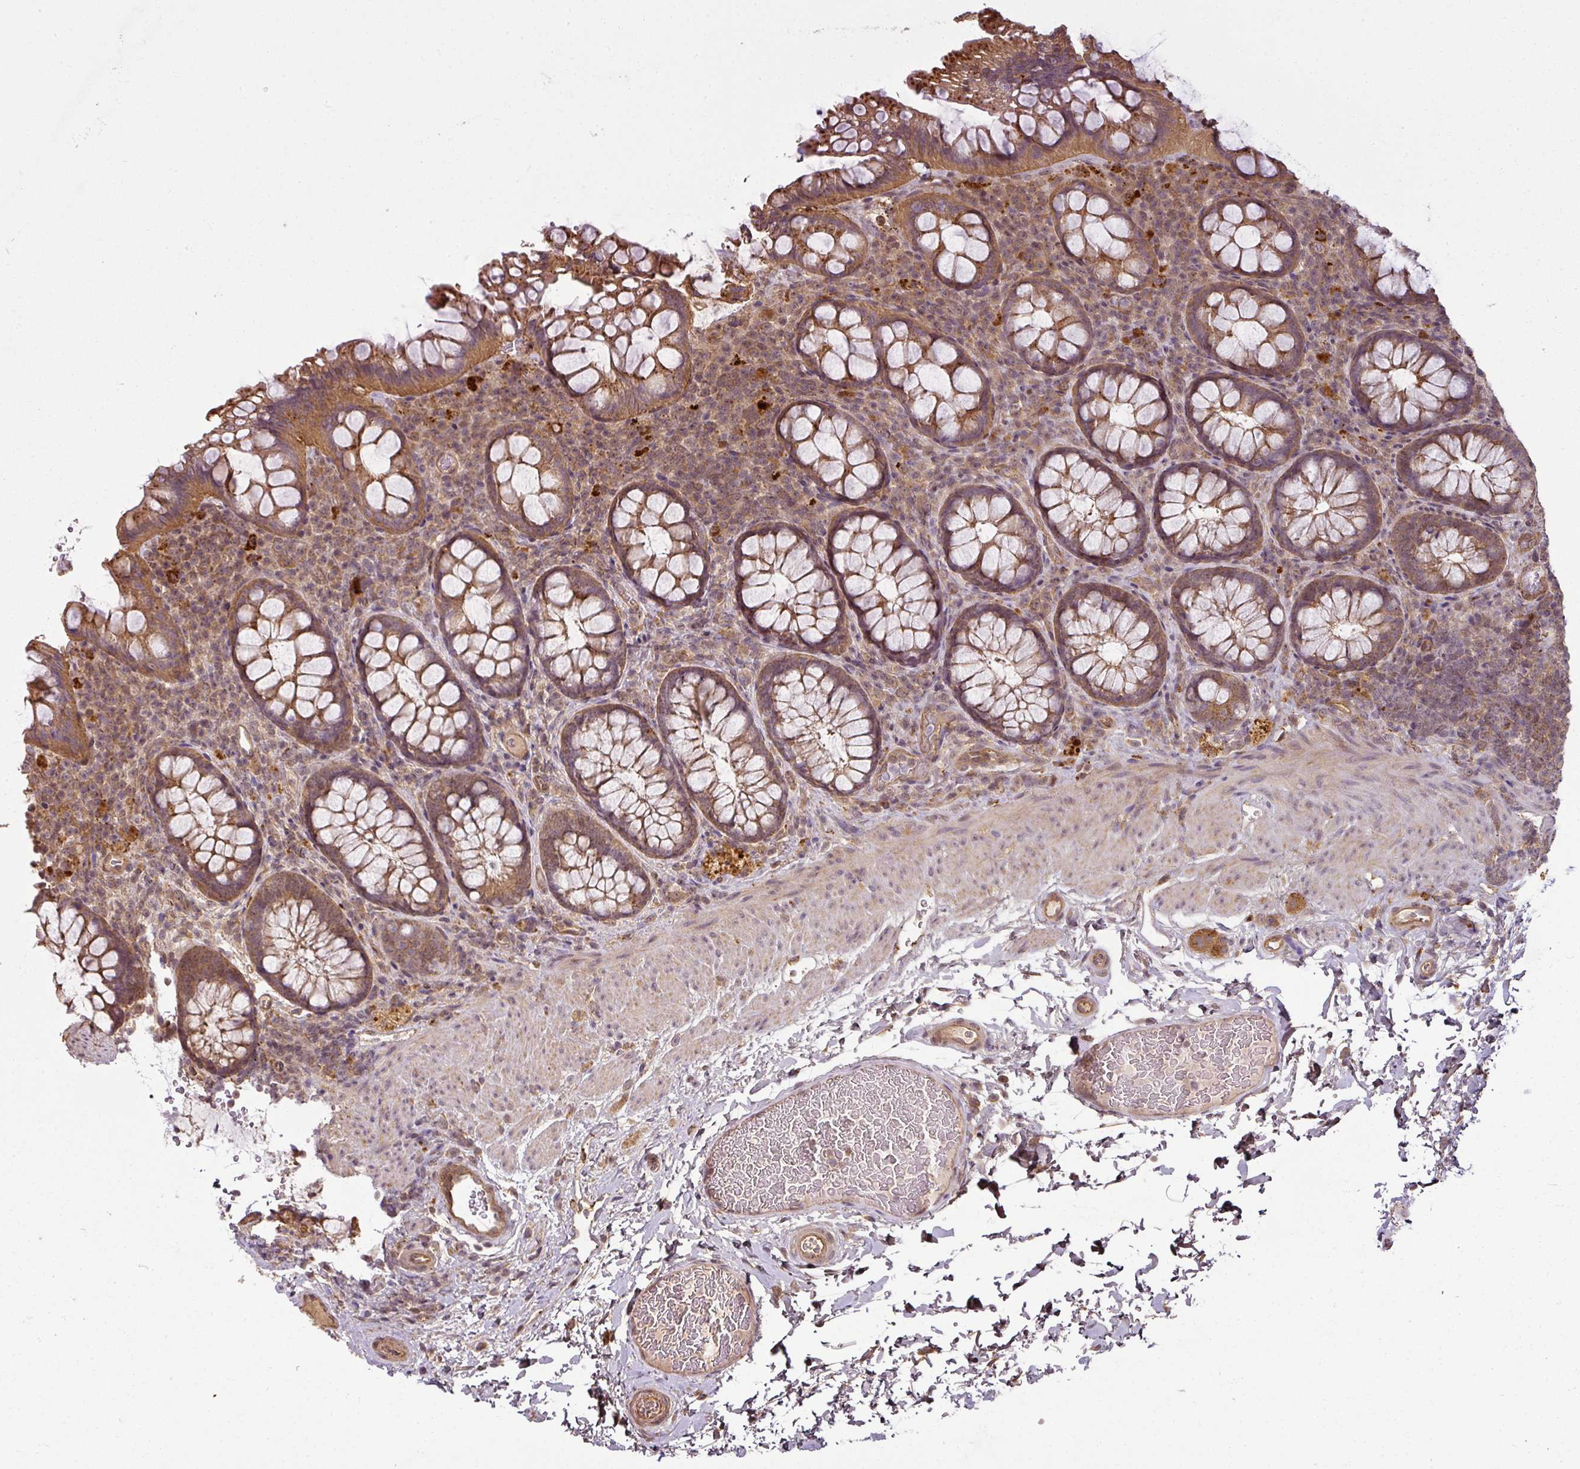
{"staining": {"intensity": "moderate", "quantity": ">75%", "location": "cytoplasmic/membranous"}, "tissue": "rectum", "cell_type": "Glandular cells", "image_type": "normal", "snomed": [{"axis": "morphology", "description": "Normal tissue, NOS"}, {"axis": "topography", "description": "Rectum"}], "caption": "Immunohistochemistry staining of unremarkable rectum, which shows medium levels of moderate cytoplasmic/membranous staining in about >75% of glandular cells indicating moderate cytoplasmic/membranous protein positivity. The staining was performed using DAB (brown) for protein detection and nuclei were counterstained in hematoxylin (blue).", "gene": "DIMT1", "patient": {"sex": "female", "age": 69}}